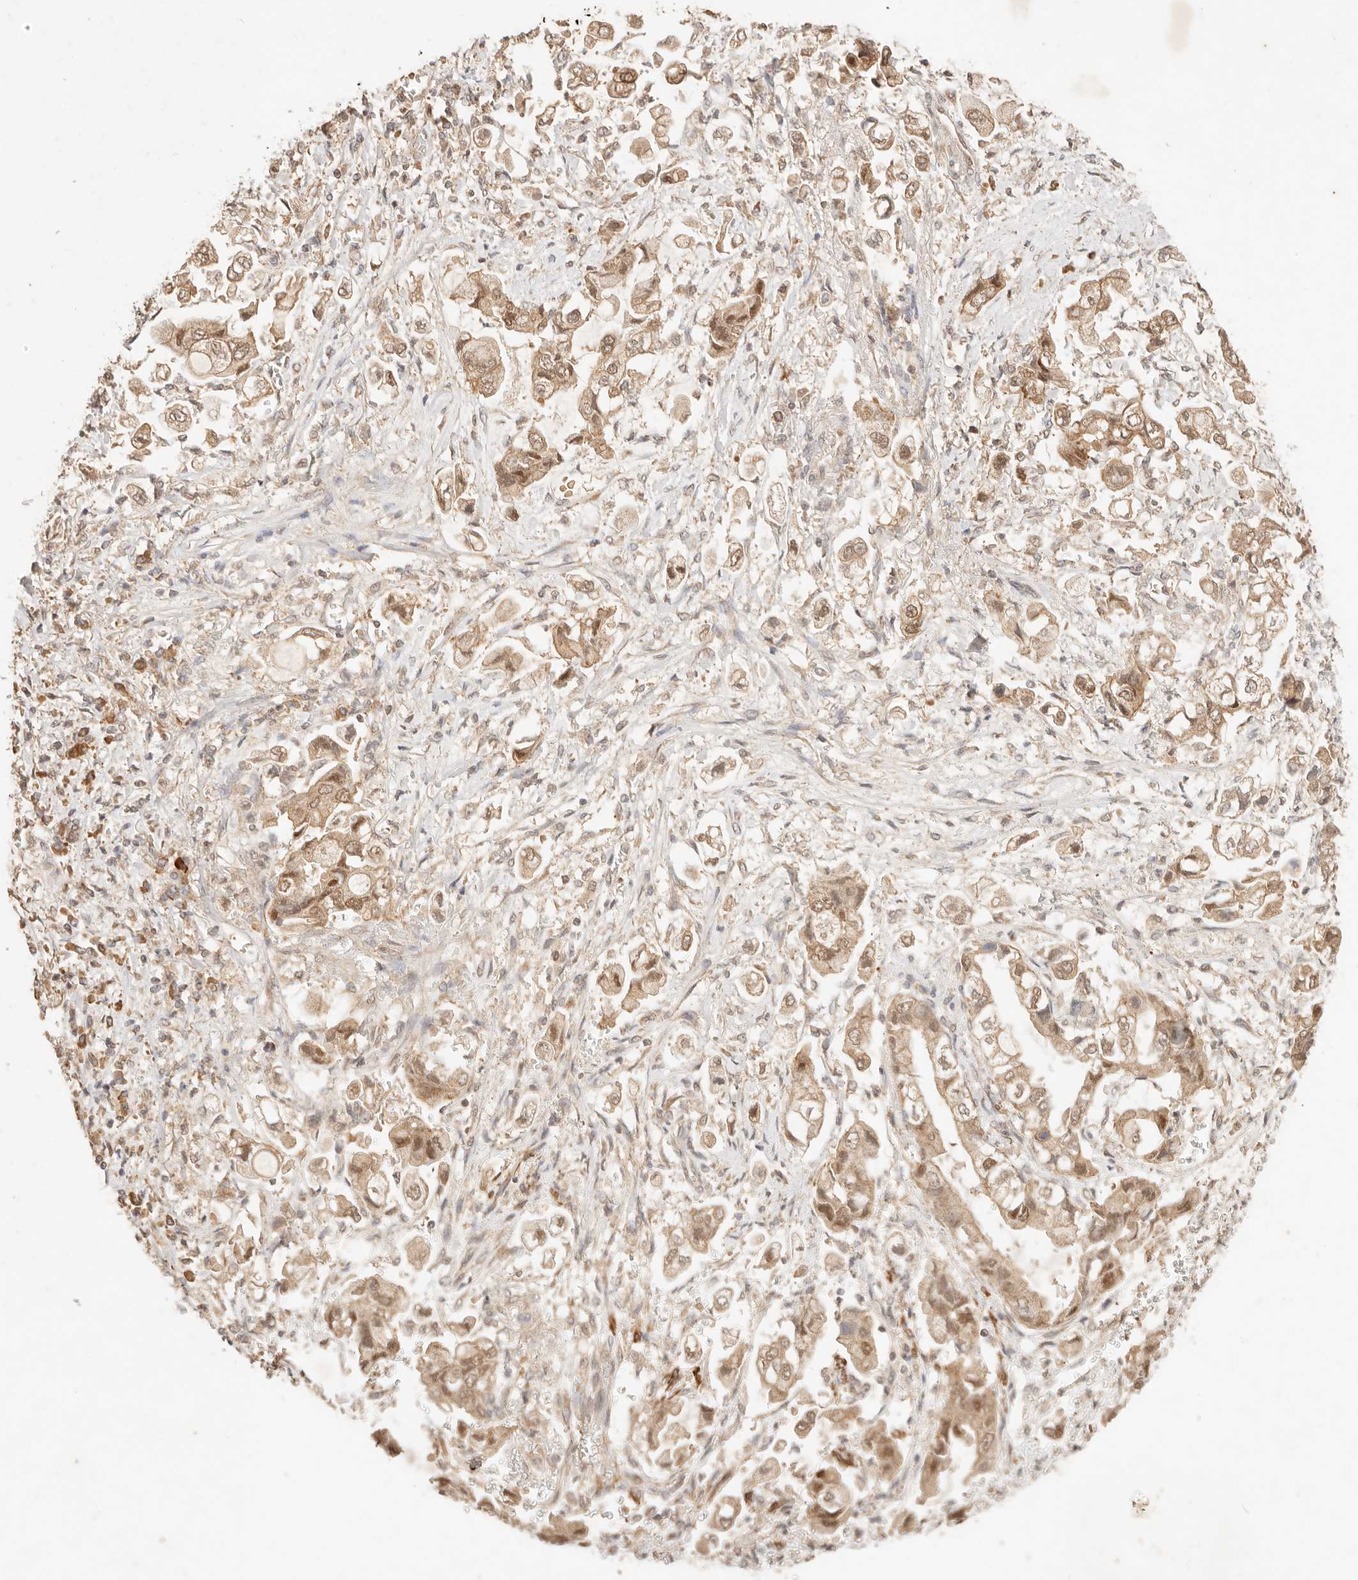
{"staining": {"intensity": "moderate", "quantity": ">75%", "location": "cytoplasmic/membranous,nuclear"}, "tissue": "stomach cancer", "cell_type": "Tumor cells", "image_type": "cancer", "snomed": [{"axis": "morphology", "description": "Adenocarcinoma, NOS"}, {"axis": "topography", "description": "Stomach"}], "caption": "This micrograph shows IHC staining of human stomach cancer, with medium moderate cytoplasmic/membranous and nuclear expression in about >75% of tumor cells.", "gene": "TRIM11", "patient": {"sex": "male", "age": 62}}